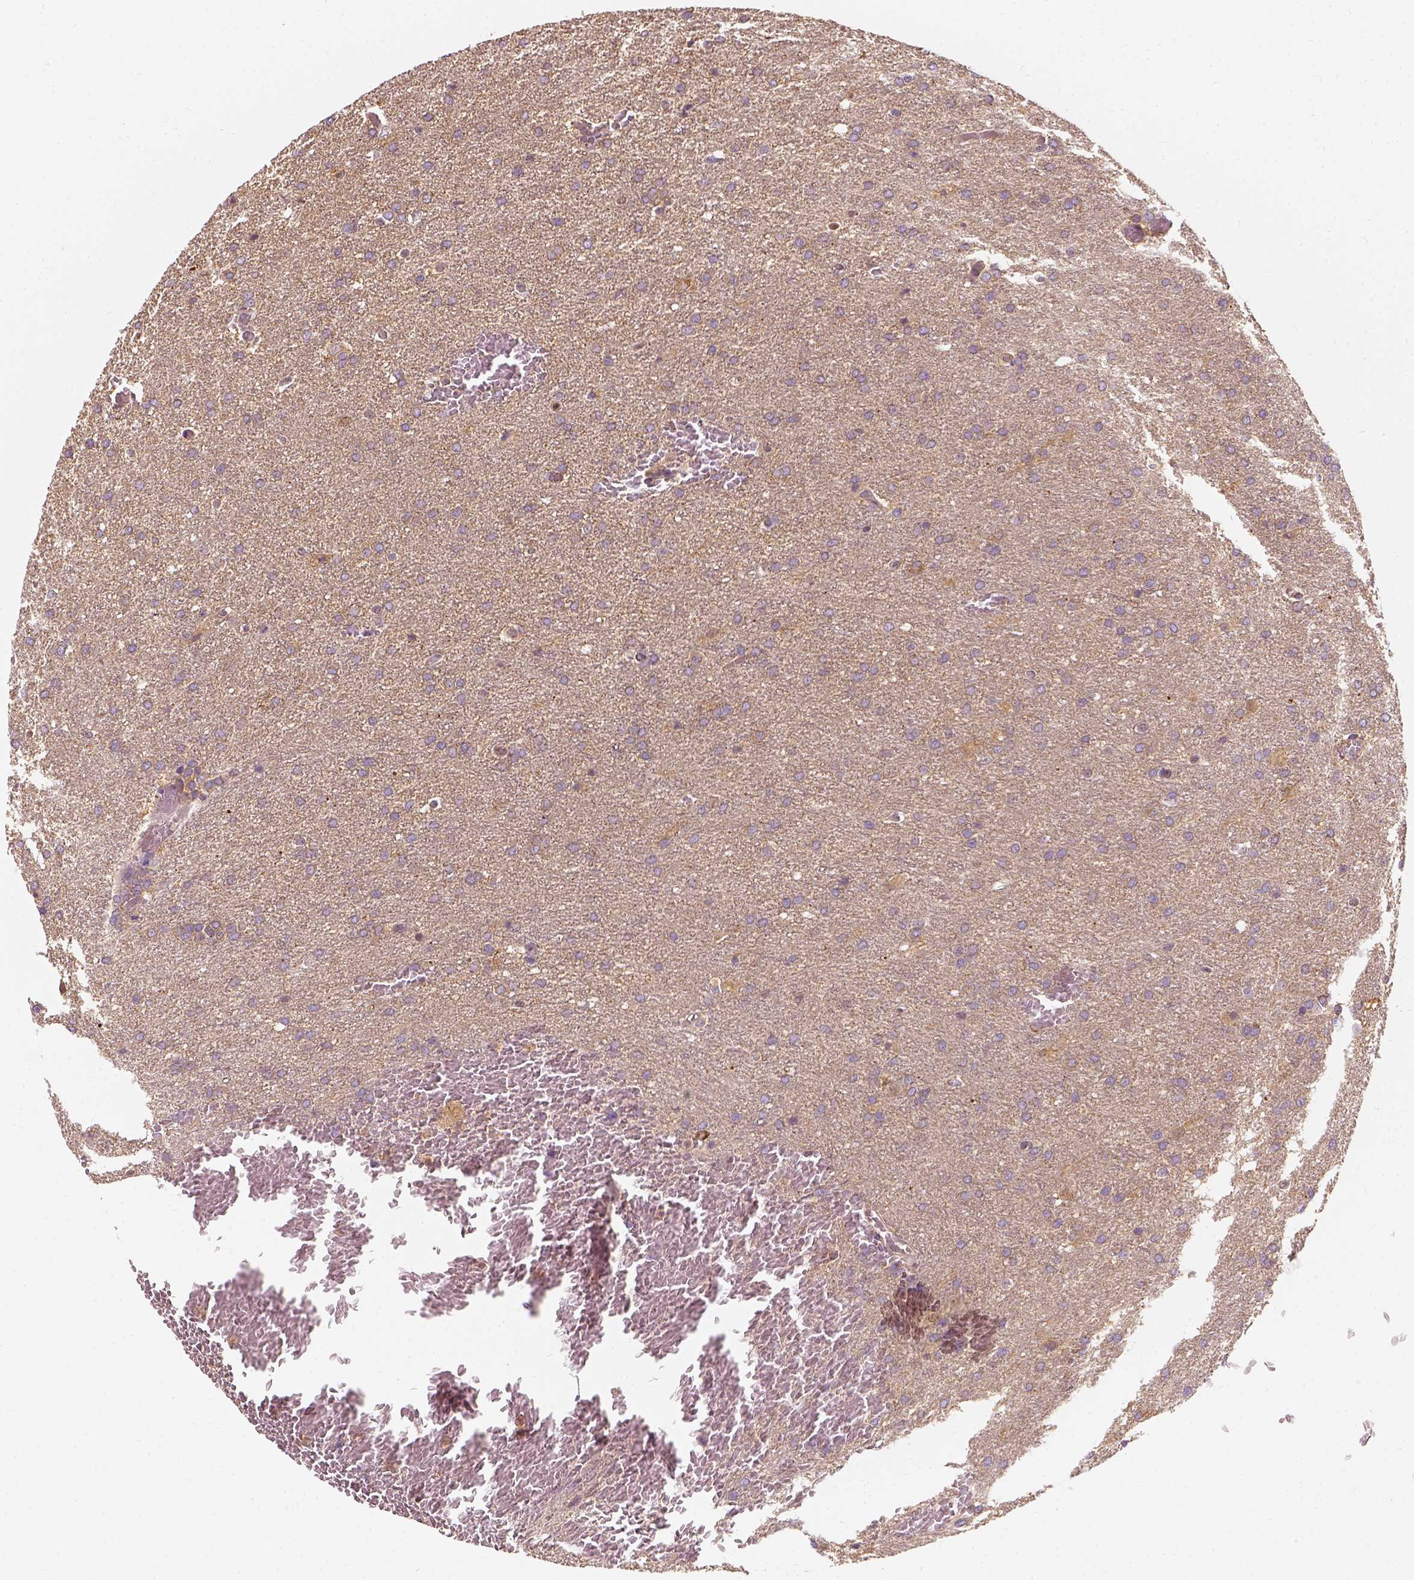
{"staining": {"intensity": "weak", "quantity": ">75%", "location": "cytoplasmic/membranous"}, "tissue": "glioma", "cell_type": "Tumor cells", "image_type": "cancer", "snomed": [{"axis": "morphology", "description": "Glioma, malignant, High grade"}, {"axis": "topography", "description": "Brain"}], "caption": "Immunohistochemical staining of high-grade glioma (malignant) reveals low levels of weak cytoplasmic/membranous protein staining in about >75% of tumor cells.", "gene": "SQSTM1", "patient": {"sex": "male", "age": 68}}